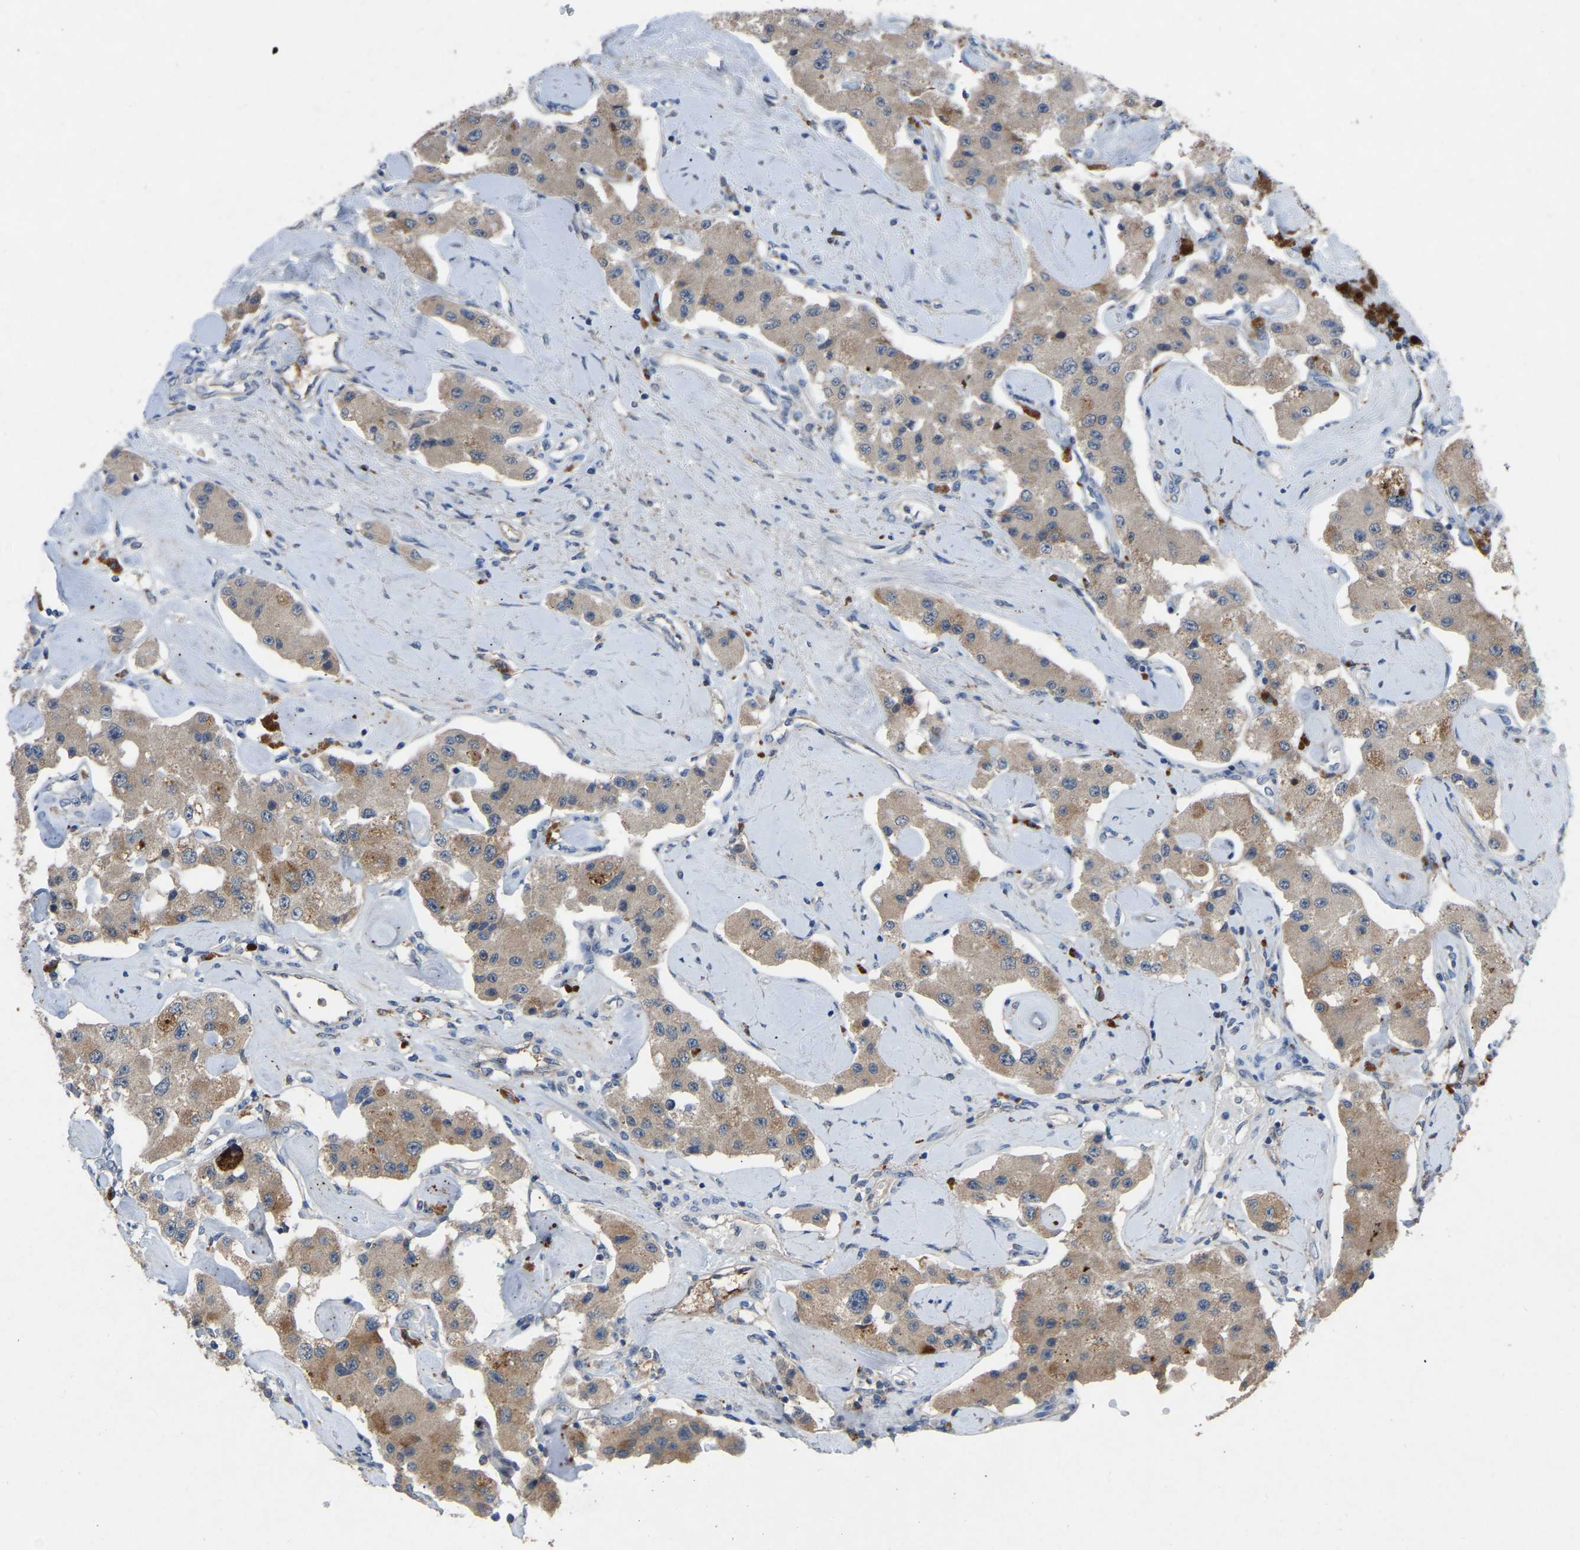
{"staining": {"intensity": "moderate", "quantity": "<25%", "location": "cytoplasmic/membranous"}, "tissue": "carcinoid", "cell_type": "Tumor cells", "image_type": "cancer", "snomed": [{"axis": "morphology", "description": "Carcinoid, malignant, NOS"}, {"axis": "topography", "description": "Pancreas"}], "caption": "The micrograph demonstrates a brown stain indicating the presence of a protein in the cytoplasmic/membranous of tumor cells in malignant carcinoid. The staining was performed using DAB to visualize the protein expression in brown, while the nuclei were stained in blue with hematoxylin (Magnification: 20x).", "gene": "FHIT", "patient": {"sex": "male", "age": 41}}